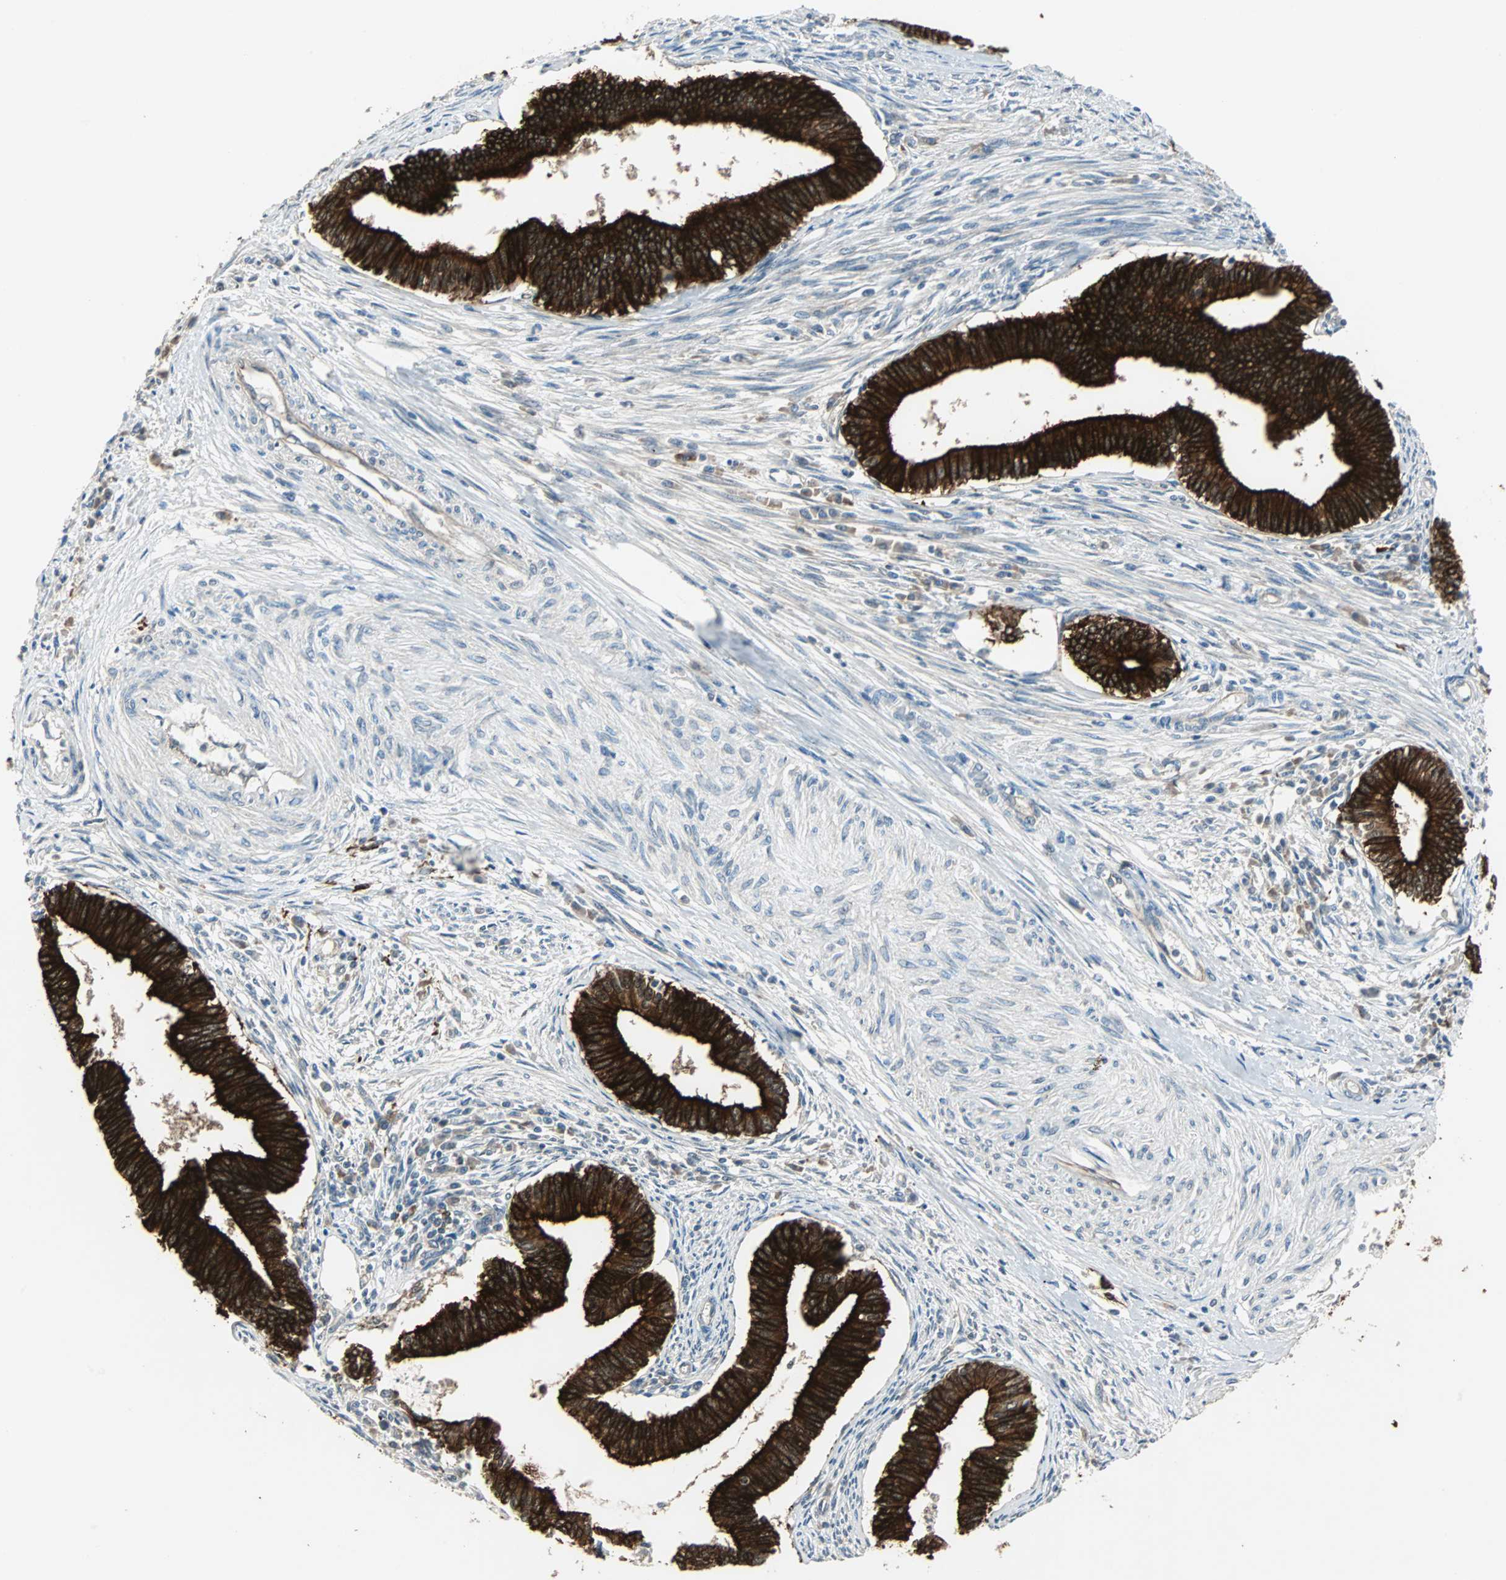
{"staining": {"intensity": "strong", "quantity": ">75%", "location": "cytoplasmic/membranous"}, "tissue": "cervical cancer", "cell_type": "Tumor cells", "image_type": "cancer", "snomed": [{"axis": "morphology", "description": "Adenocarcinoma, NOS"}, {"axis": "topography", "description": "Cervix"}], "caption": "A brown stain labels strong cytoplasmic/membranous expression of a protein in cervical cancer tumor cells.", "gene": "CMC2", "patient": {"sex": "female", "age": 36}}